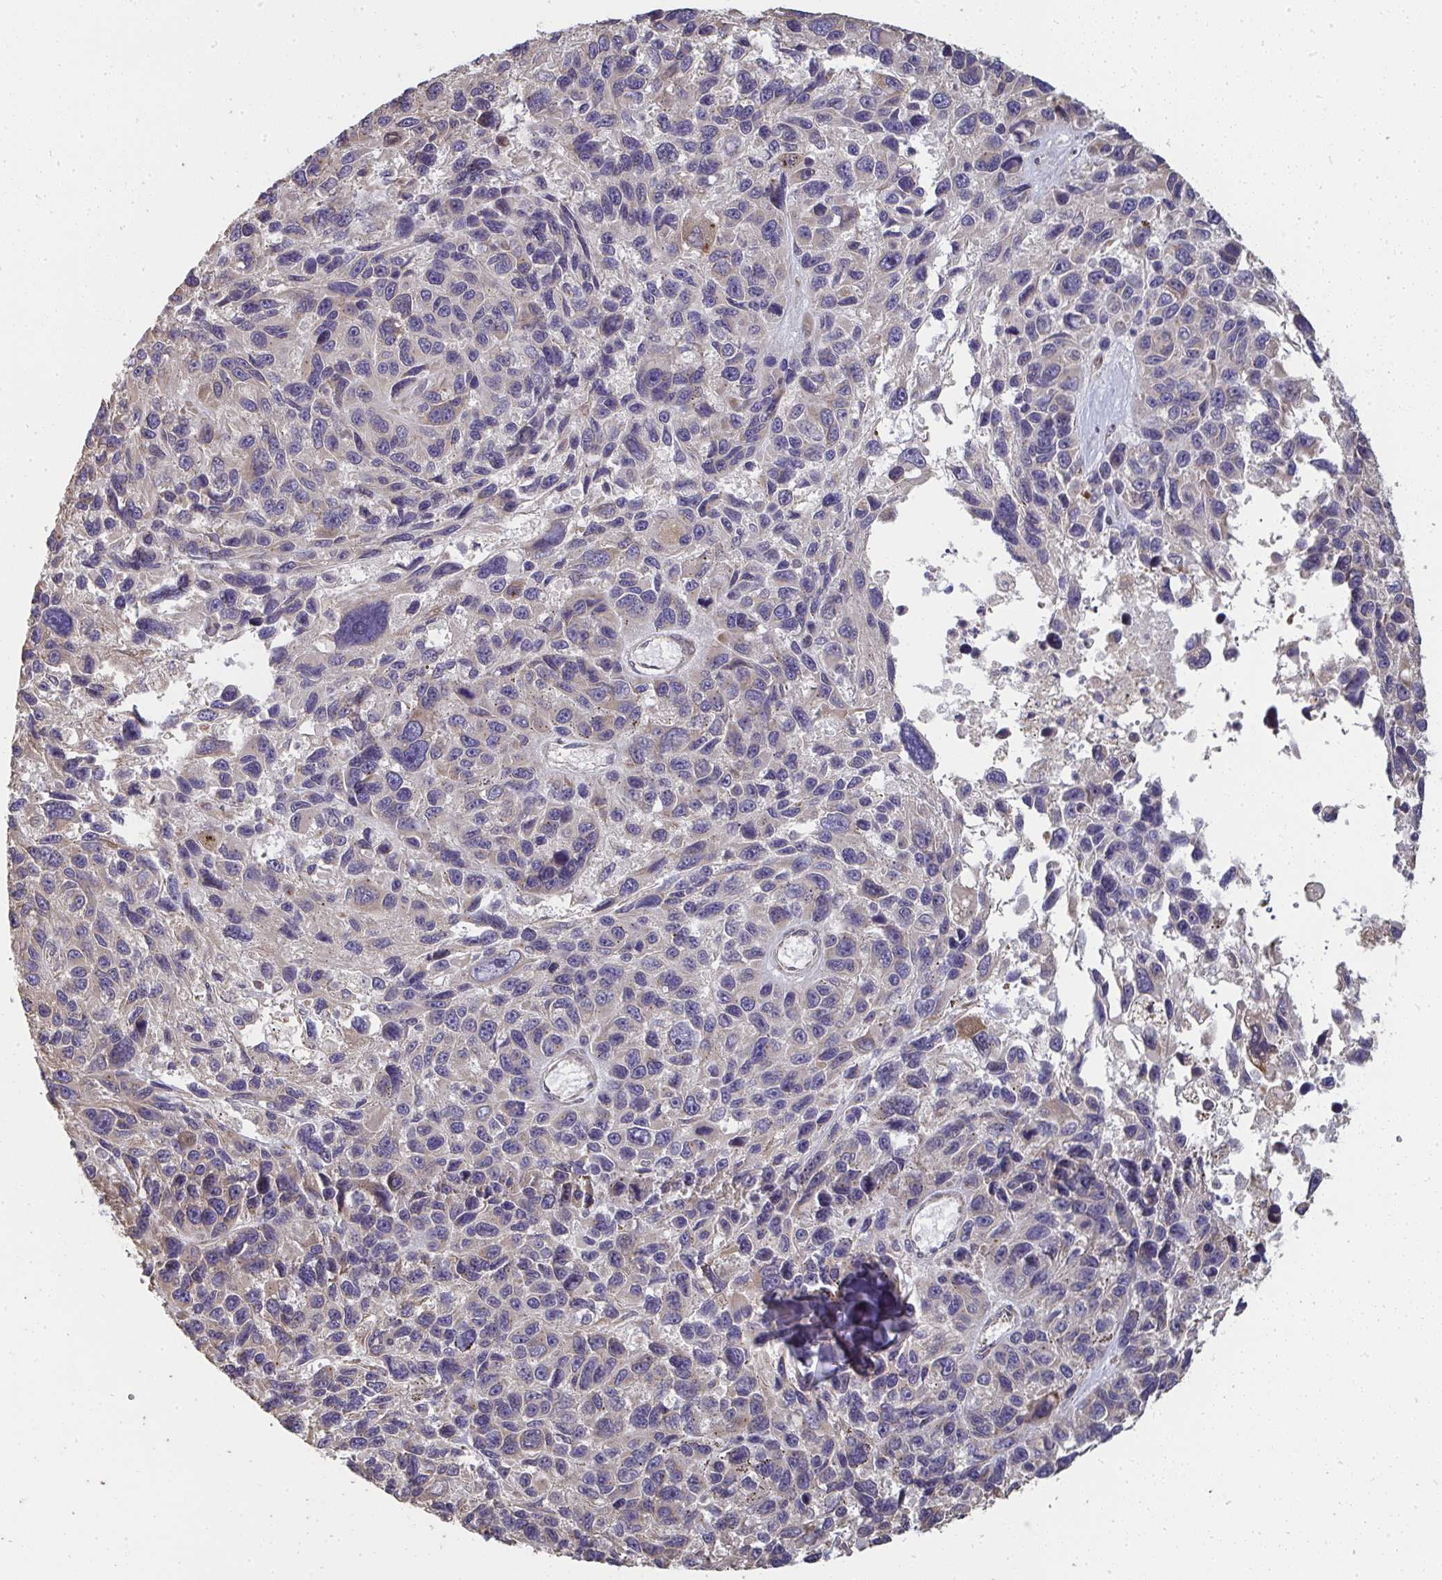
{"staining": {"intensity": "weak", "quantity": "<25%", "location": "cytoplasmic/membranous"}, "tissue": "melanoma", "cell_type": "Tumor cells", "image_type": "cancer", "snomed": [{"axis": "morphology", "description": "Malignant melanoma, NOS"}, {"axis": "topography", "description": "Skin"}], "caption": "Immunohistochemistry (IHC) photomicrograph of neoplastic tissue: melanoma stained with DAB demonstrates no significant protein positivity in tumor cells.", "gene": "ZFYVE28", "patient": {"sex": "male", "age": 53}}